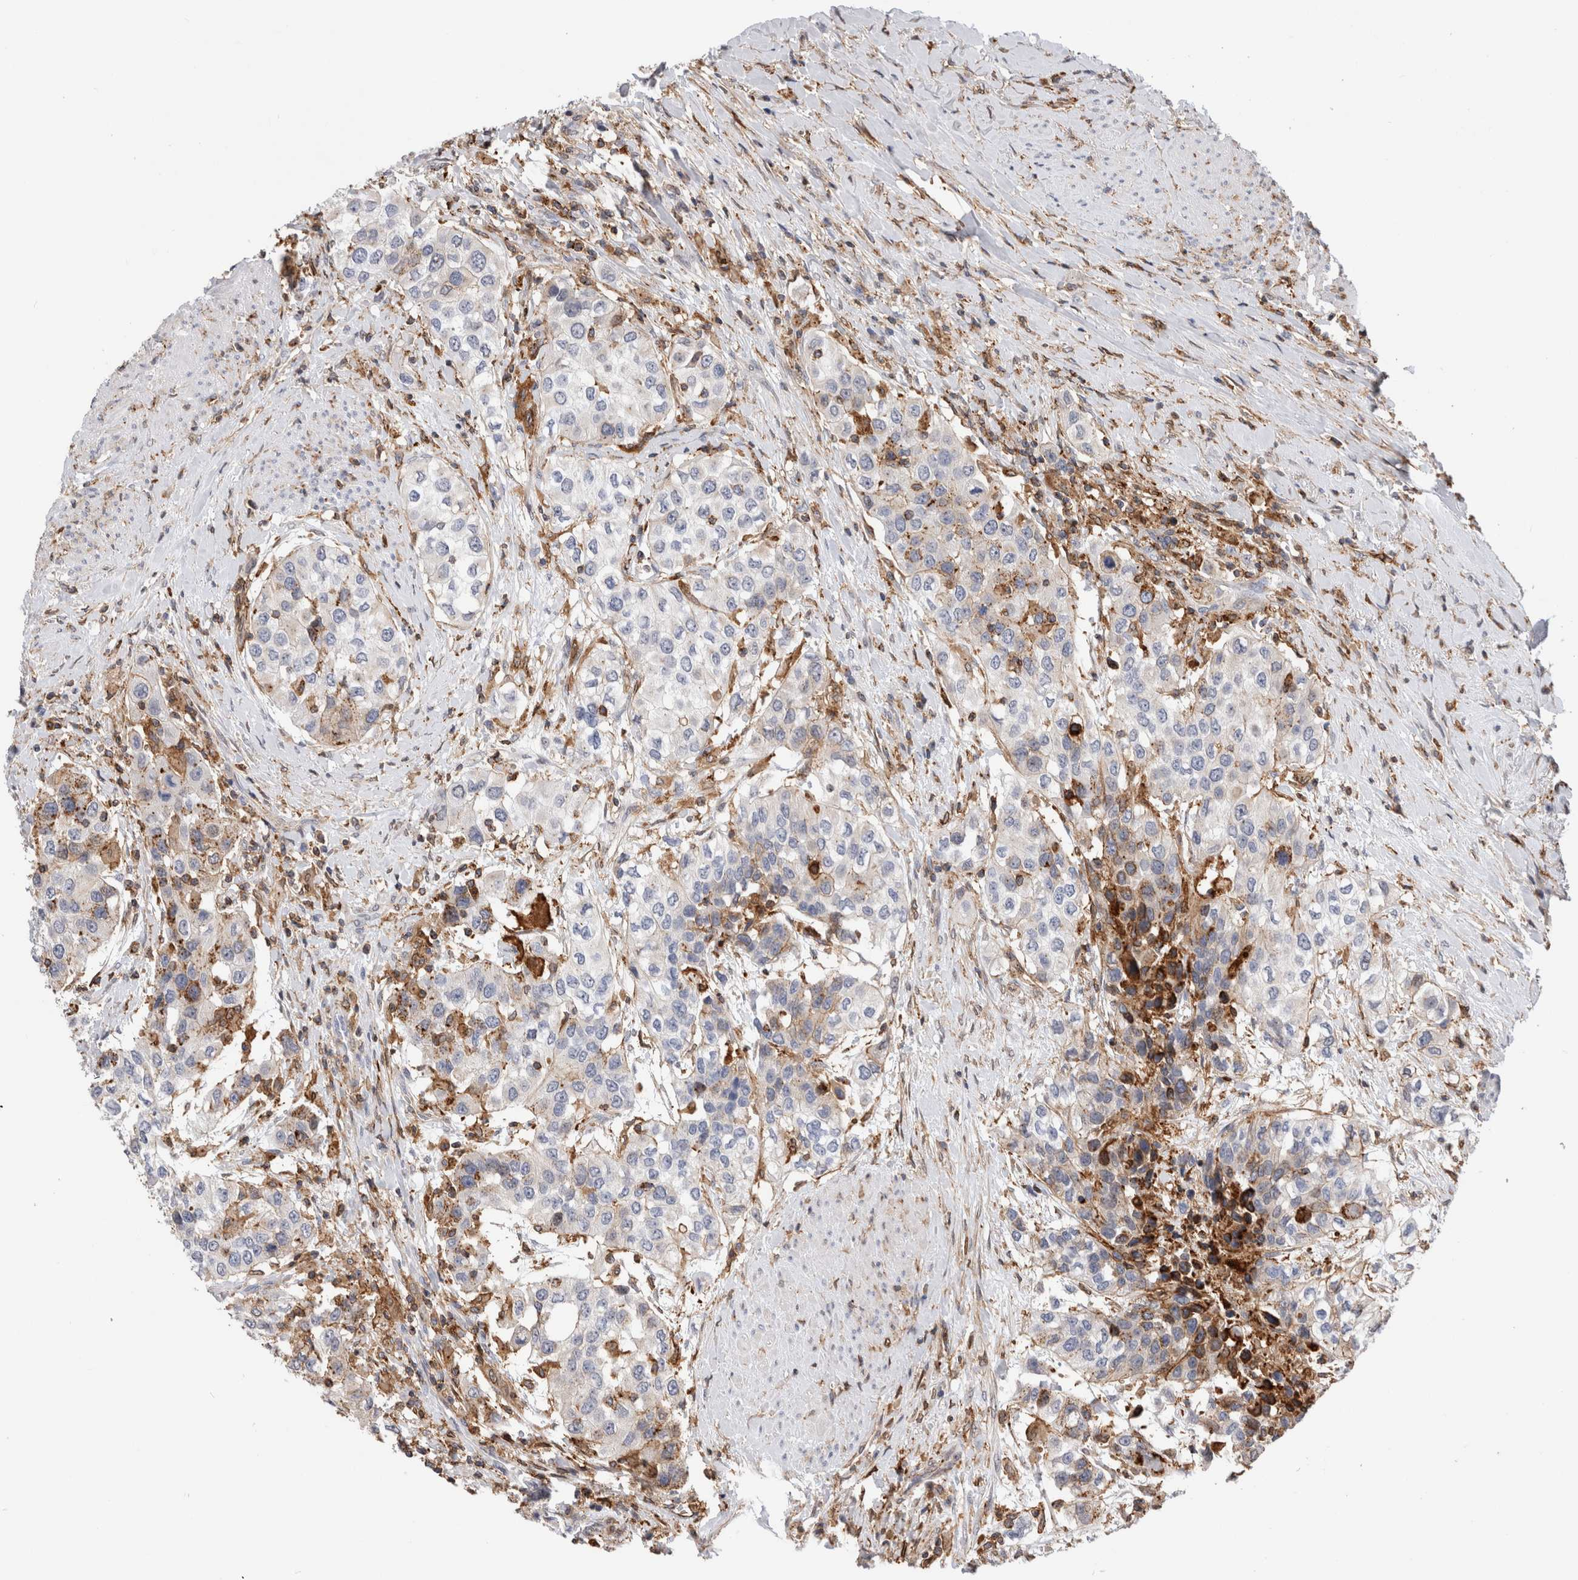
{"staining": {"intensity": "weak", "quantity": "25%-75%", "location": "cytoplasmic/membranous"}, "tissue": "urothelial cancer", "cell_type": "Tumor cells", "image_type": "cancer", "snomed": [{"axis": "morphology", "description": "Urothelial carcinoma, High grade"}, {"axis": "topography", "description": "Urinary bladder"}], "caption": "A brown stain highlights weak cytoplasmic/membranous expression of a protein in human urothelial cancer tumor cells.", "gene": "CCDC88B", "patient": {"sex": "female", "age": 80}}